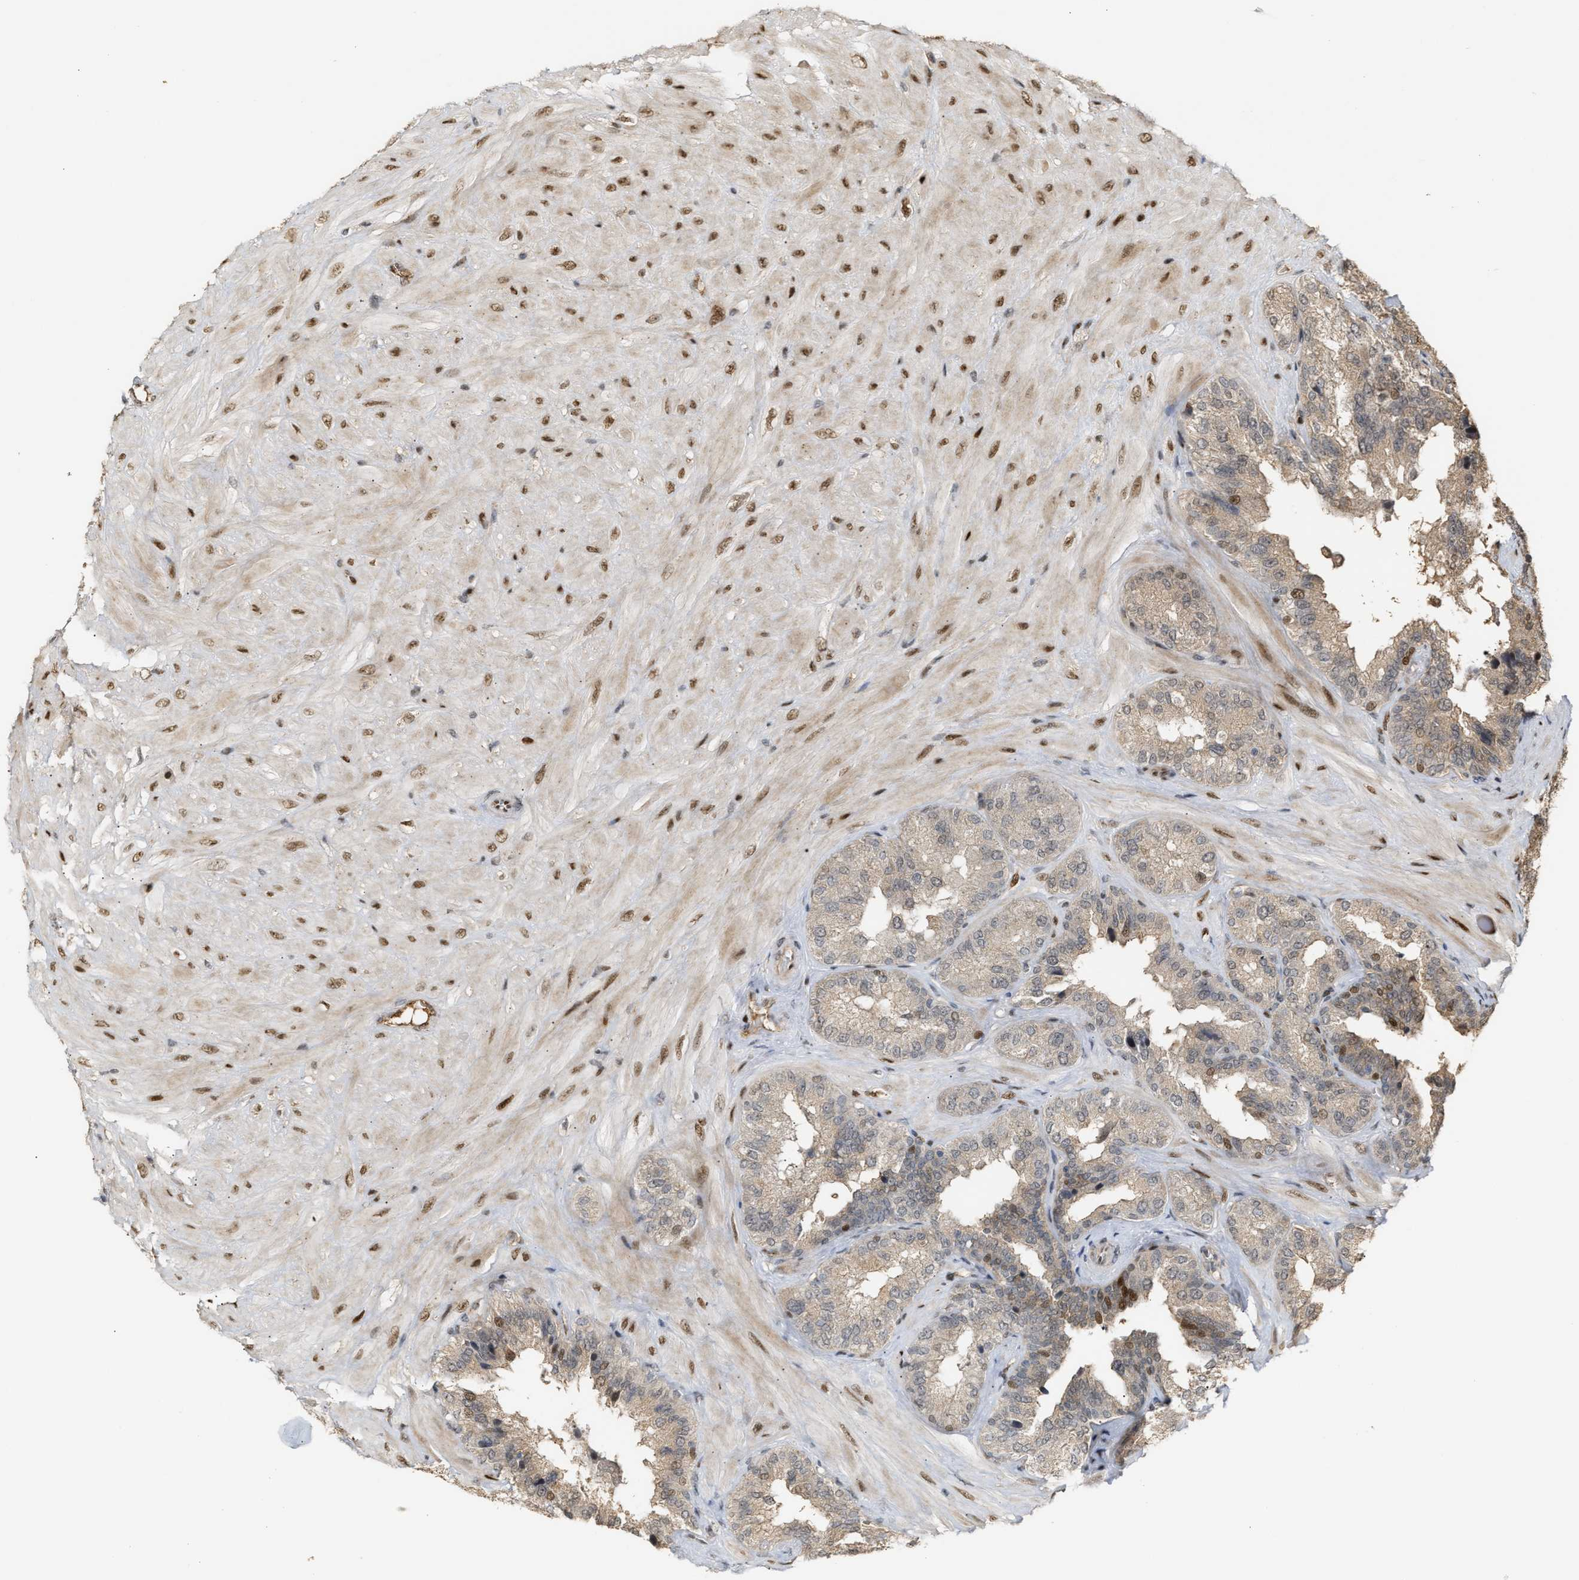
{"staining": {"intensity": "moderate", "quantity": "<25%", "location": "cytoplasmic/membranous,nuclear"}, "tissue": "seminal vesicle", "cell_type": "Glandular cells", "image_type": "normal", "snomed": [{"axis": "morphology", "description": "Normal tissue, NOS"}, {"axis": "topography", "description": "Prostate"}, {"axis": "topography", "description": "Seminal veicle"}], "caption": "Brown immunohistochemical staining in unremarkable human seminal vesicle shows moderate cytoplasmic/membranous,nuclear positivity in about <25% of glandular cells. The protein of interest is shown in brown color, while the nuclei are stained blue.", "gene": "ZFAND5", "patient": {"sex": "male", "age": 51}}